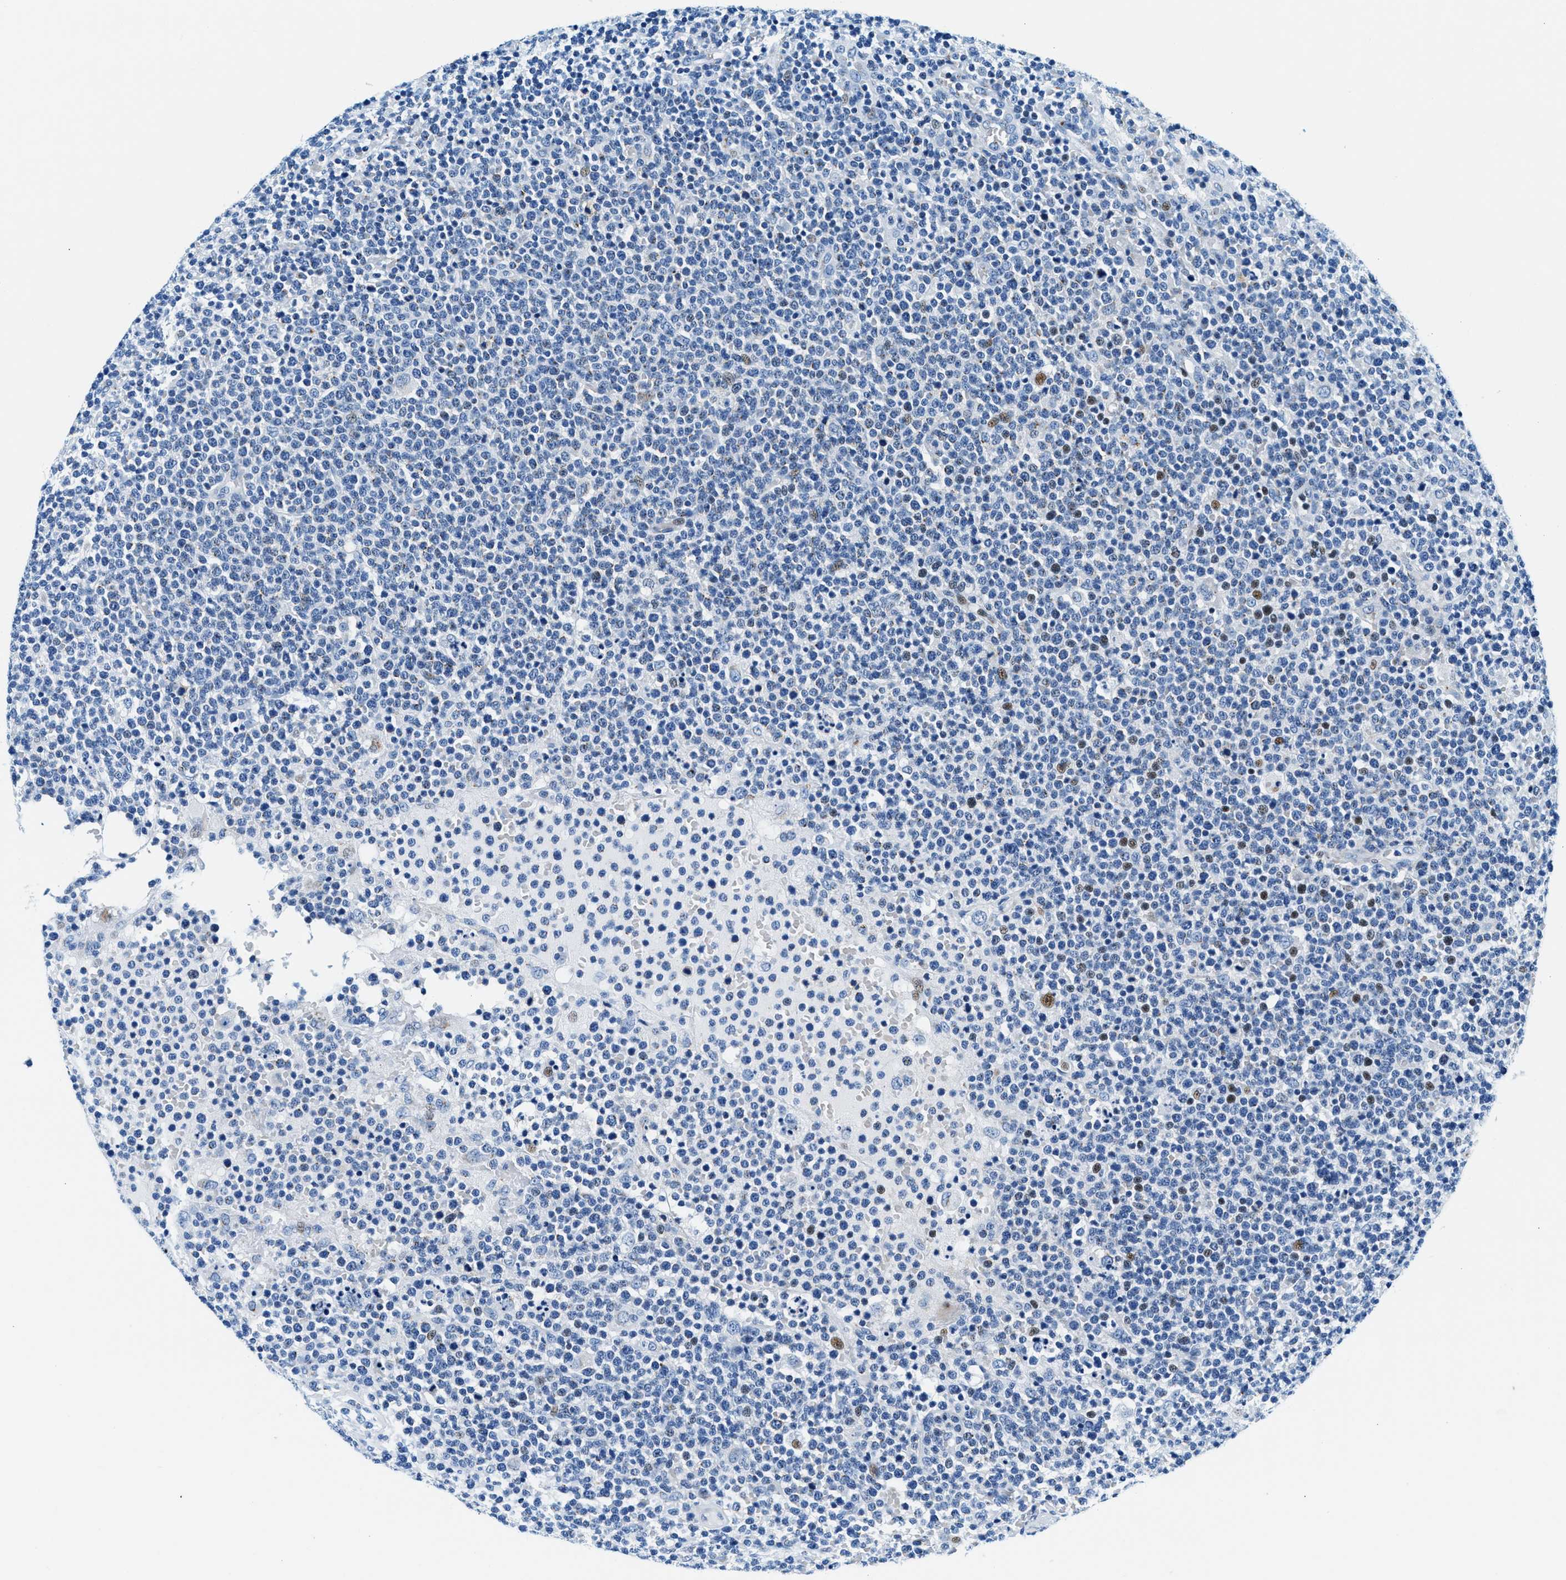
{"staining": {"intensity": "negative", "quantity": "none", "location": "none"}, "tissue": "lymphoma", "cell_type": "Tumor cells", "image_type": "cancer", "snomed": [{"axis": "morphology", "description": "Malignant lymphoma, non-Hodgkin's type, High grade"}, {"axis": "topography", "description": "Lymph node"}], "caption": "Tumor cells are negative for brown protein staining in high-grade malignant lymphoma, non-Hodgkin's type.", "gene": "VPS53", "patient": {"sex": "male", "age": 61}}